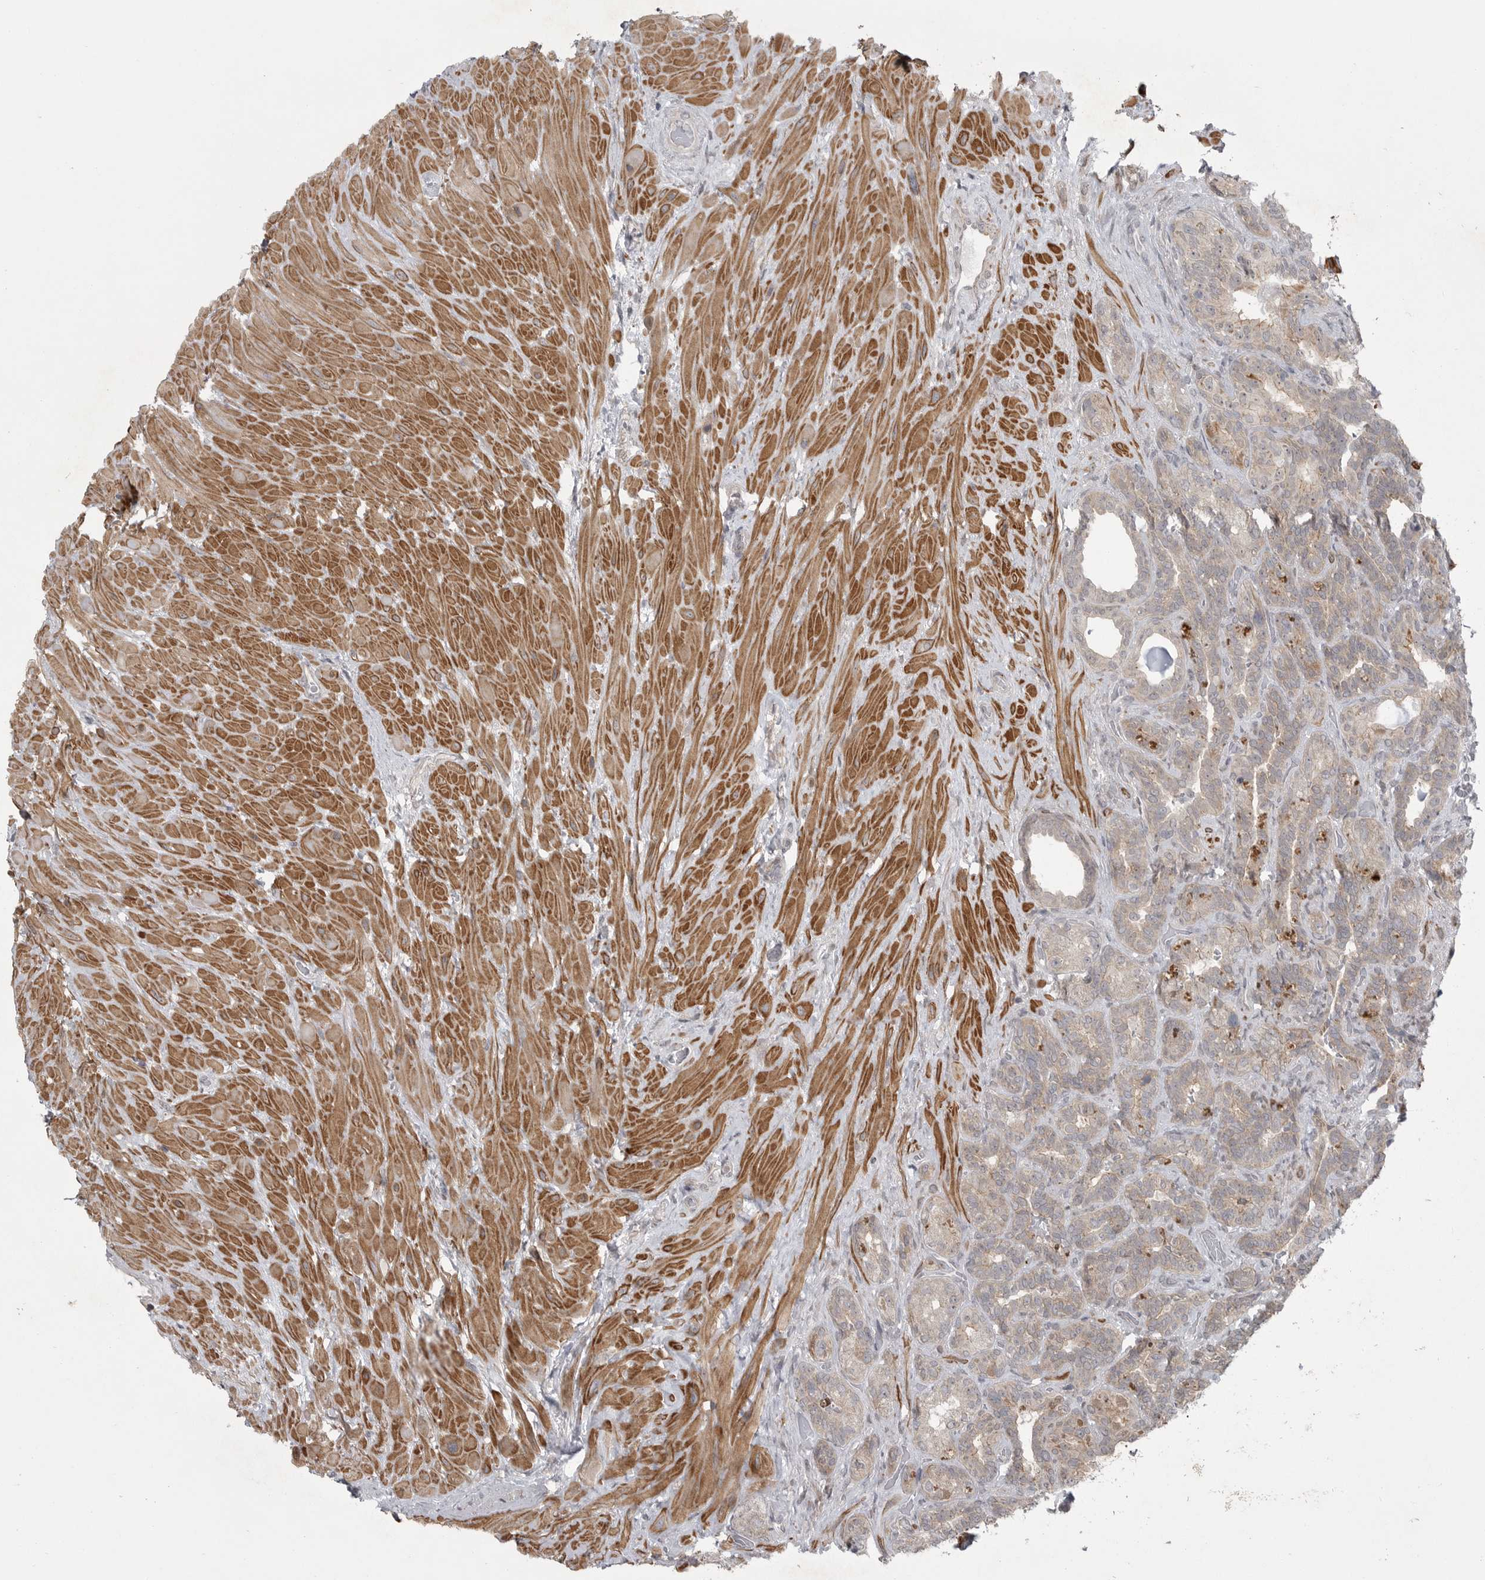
{"staining": {"intensity": "weak", "quantity": "25%-75%", "location": "cytoplasmic/membranous"}, "tissue": "seminal vesicle", "cell_type": "Glandular cells", "image_type": "normal", "snomed": [{"axis": "morphology", "description": "Normal tissue, NOS"}, {"axis": "topography", "description": "Prostate"}, {"axis": "topography", "description": "Seminal veicle"}], "caption": "Glandular cells show weak cytoplasmic/membranous expression in approximately 25%-75% of cells in unremarkable seminal vesicle.", "gene": "PPP1R9A", "patient": {"sex": "male", "age": 67}}